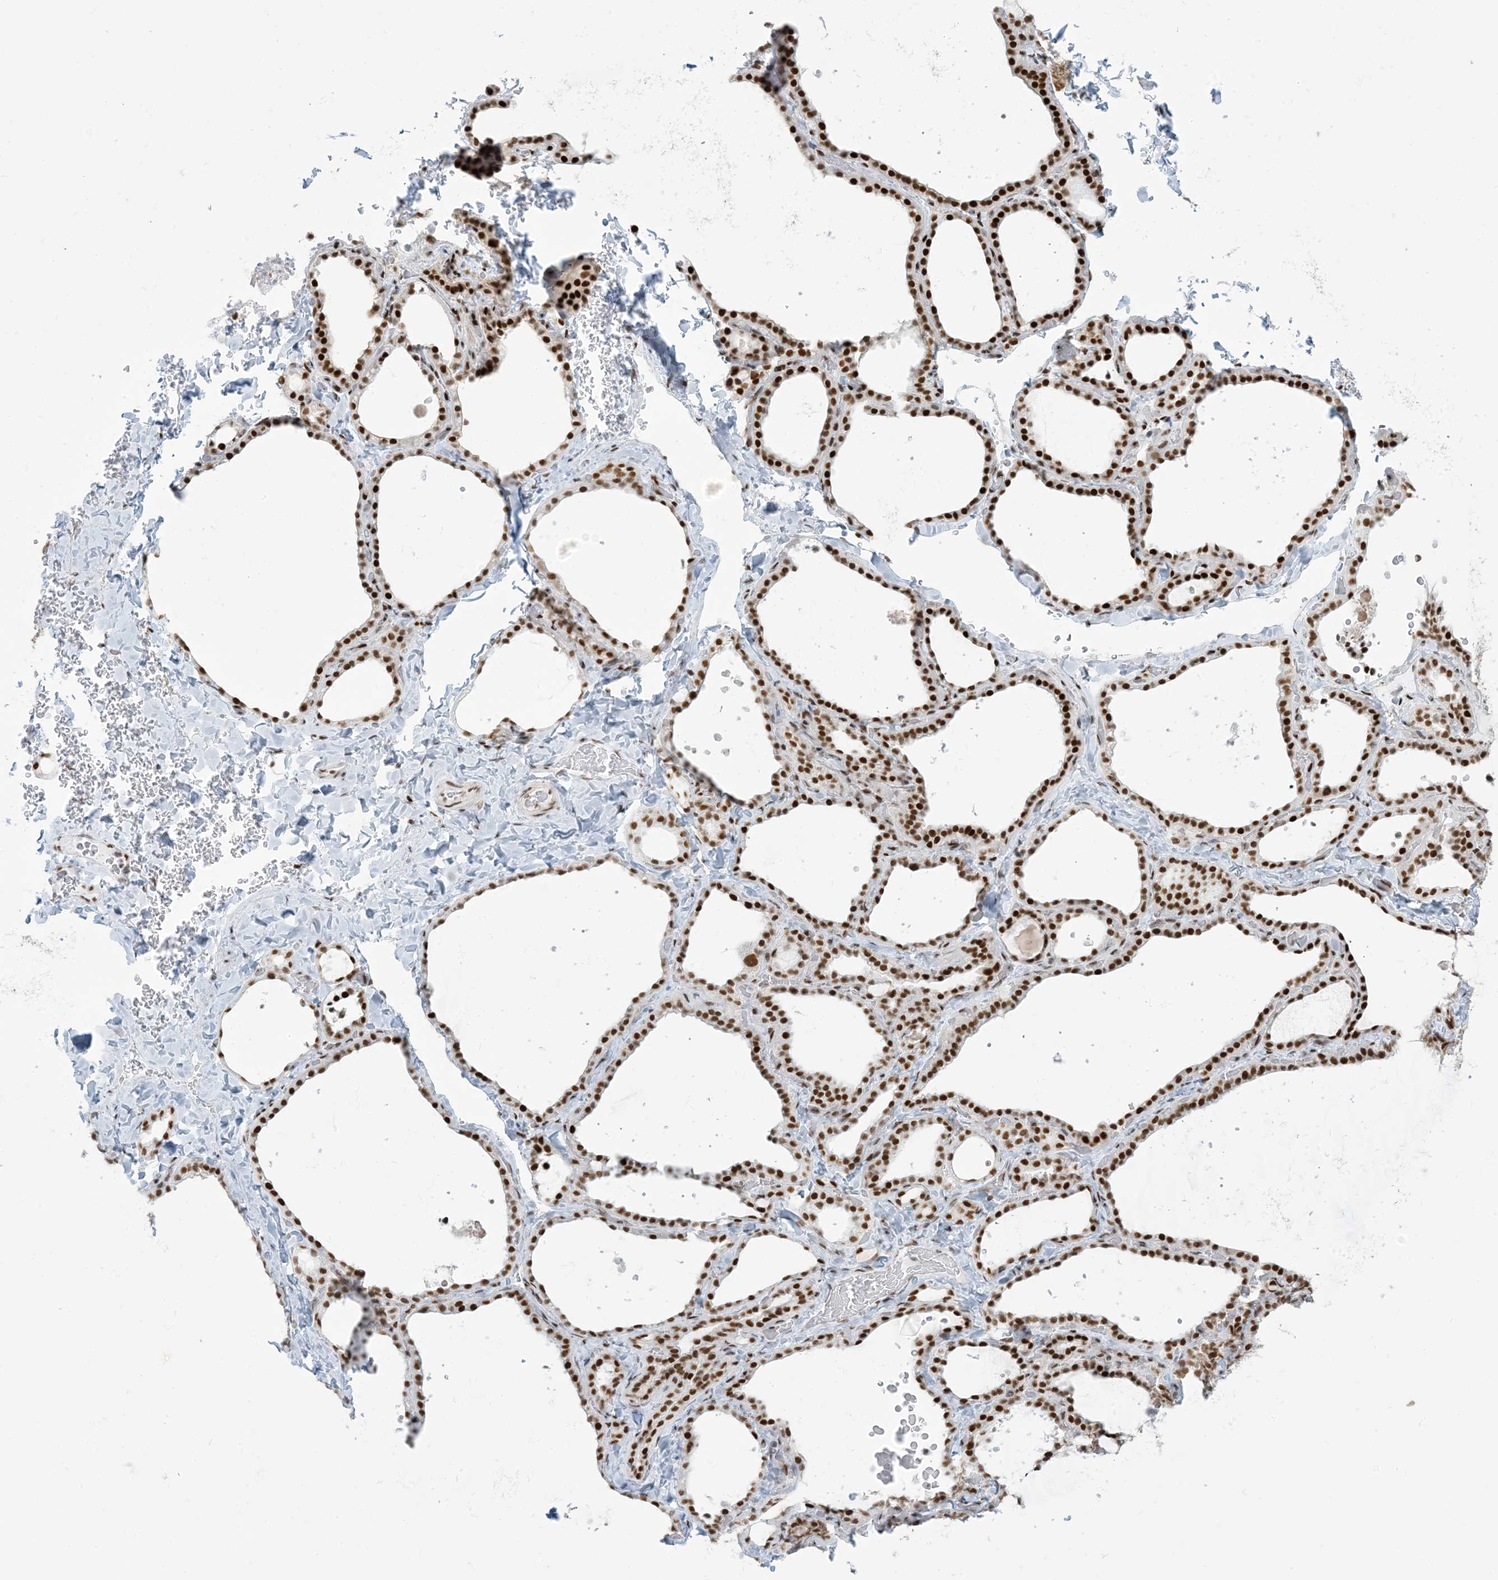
{"staining": {"intensity": "strong", "quantity": ">75%", "location": "nuclear"}, "tissue": "thyroid gland", "cell_type": "Glandular cells", "image_type": "normal", "snomed": [{"axis": "morphology", "description": "Normal tissue, NOS"}, {"axis": "topography", "description": "Thyroid gland"}], "caption": "Human thyroid gland stained with a brown dye demonstrates strong nuclear positive expression in approximately >75% of glandular cells.", "gene": "STAG1", "patient": {"sex": "female", "age": 22}}